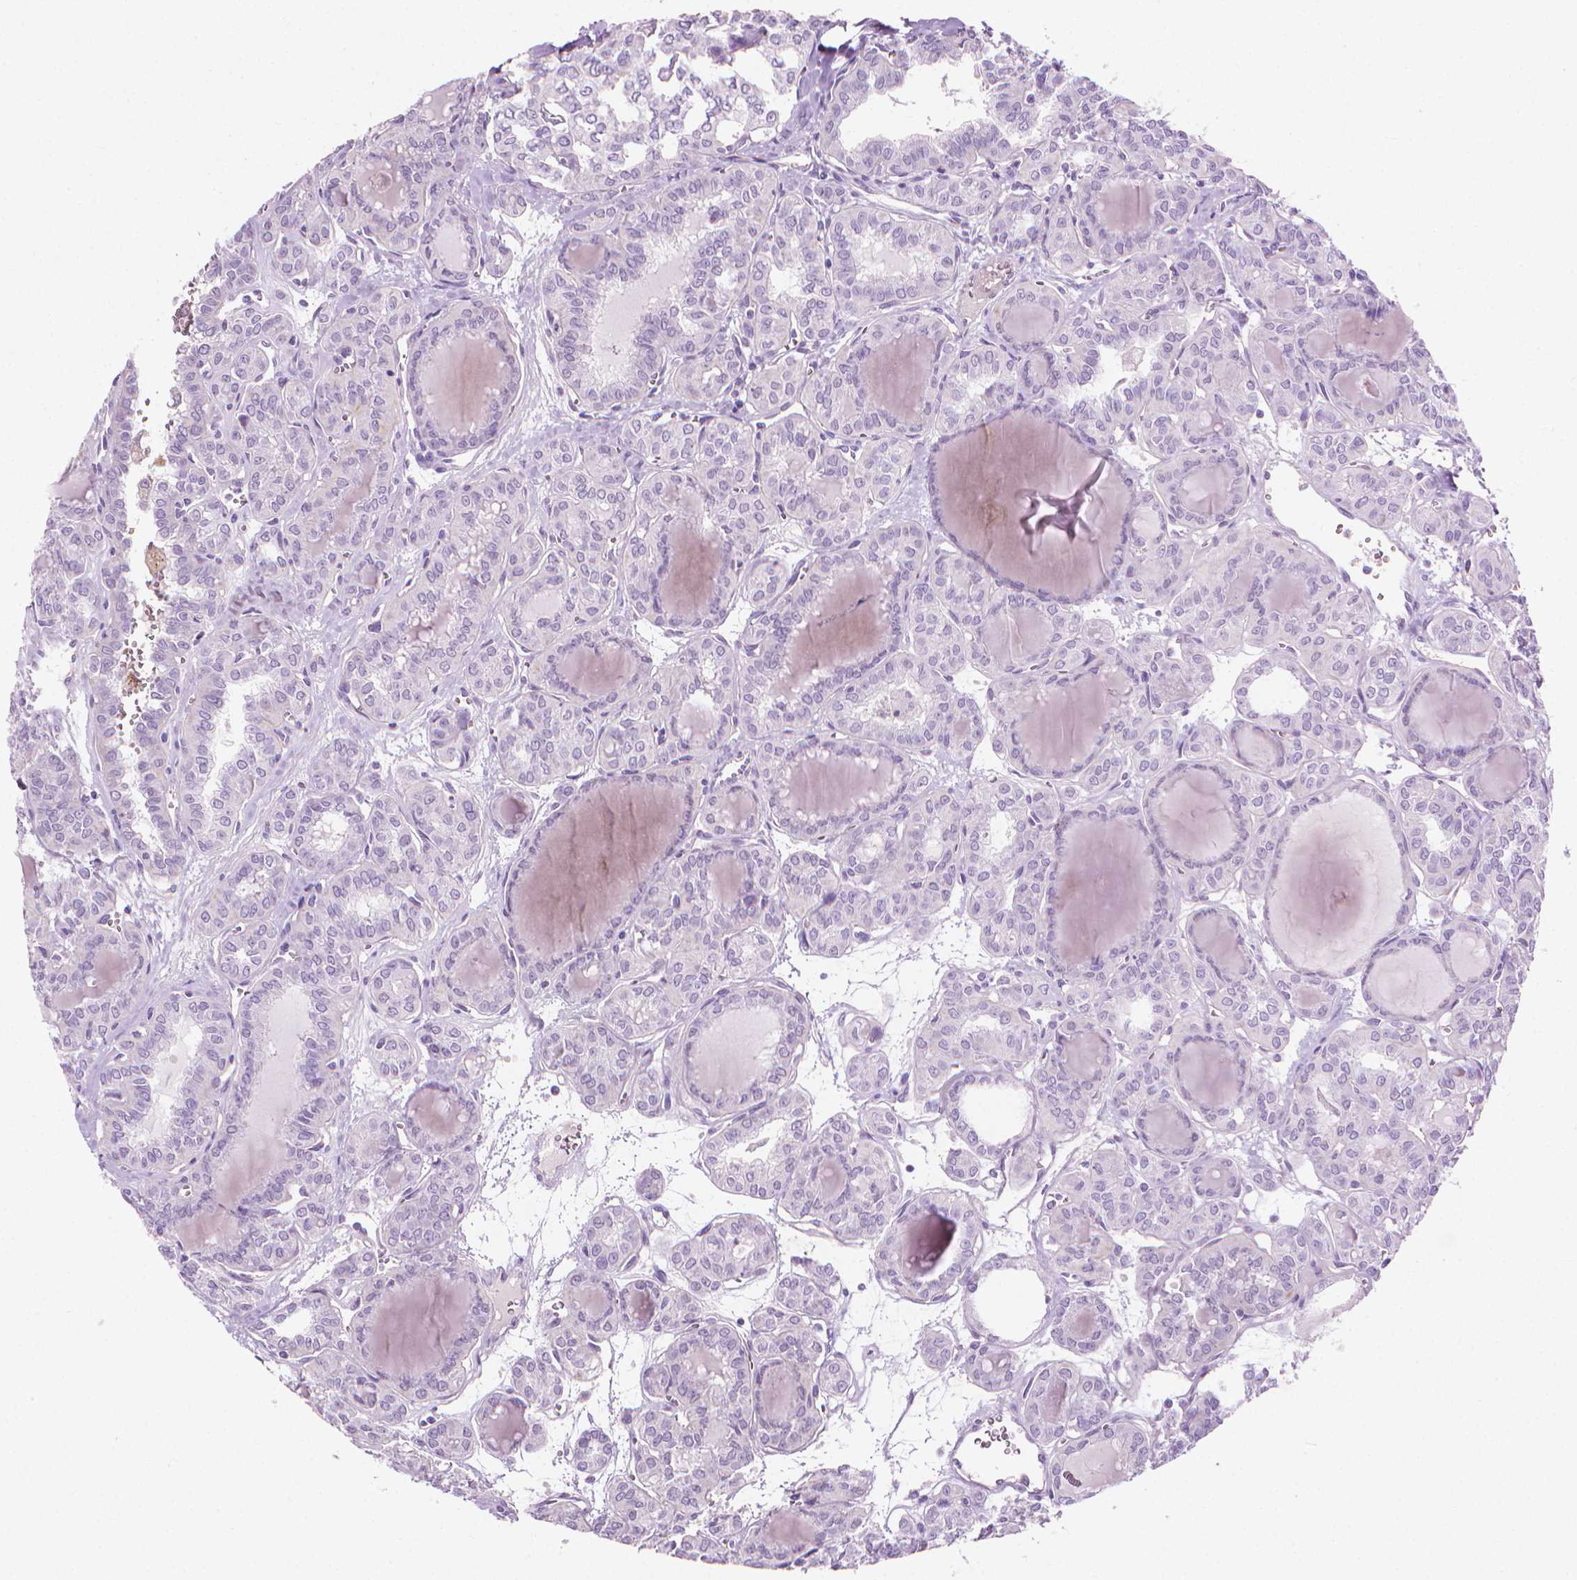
{"staining": {"intensity": "negative", "quantity": "none", "location": "none"}, "tissue": "thyroid cancer", "cell_type": "Tumor cells", "image_type": "cancer", "snomed": [{"axis": "morphology", "description": "Papillary adenocarcinoma, NOS"}, {"axis": "topography", "description": "Thyroid gland"}], "caption": "Immunohistochemical staining of human thyroid cancer (papillary adenocarcinoma) shows no significant staining in tumor cells.", "gene": "KRT73", "patient": {"sex": "female", "age": 41}}